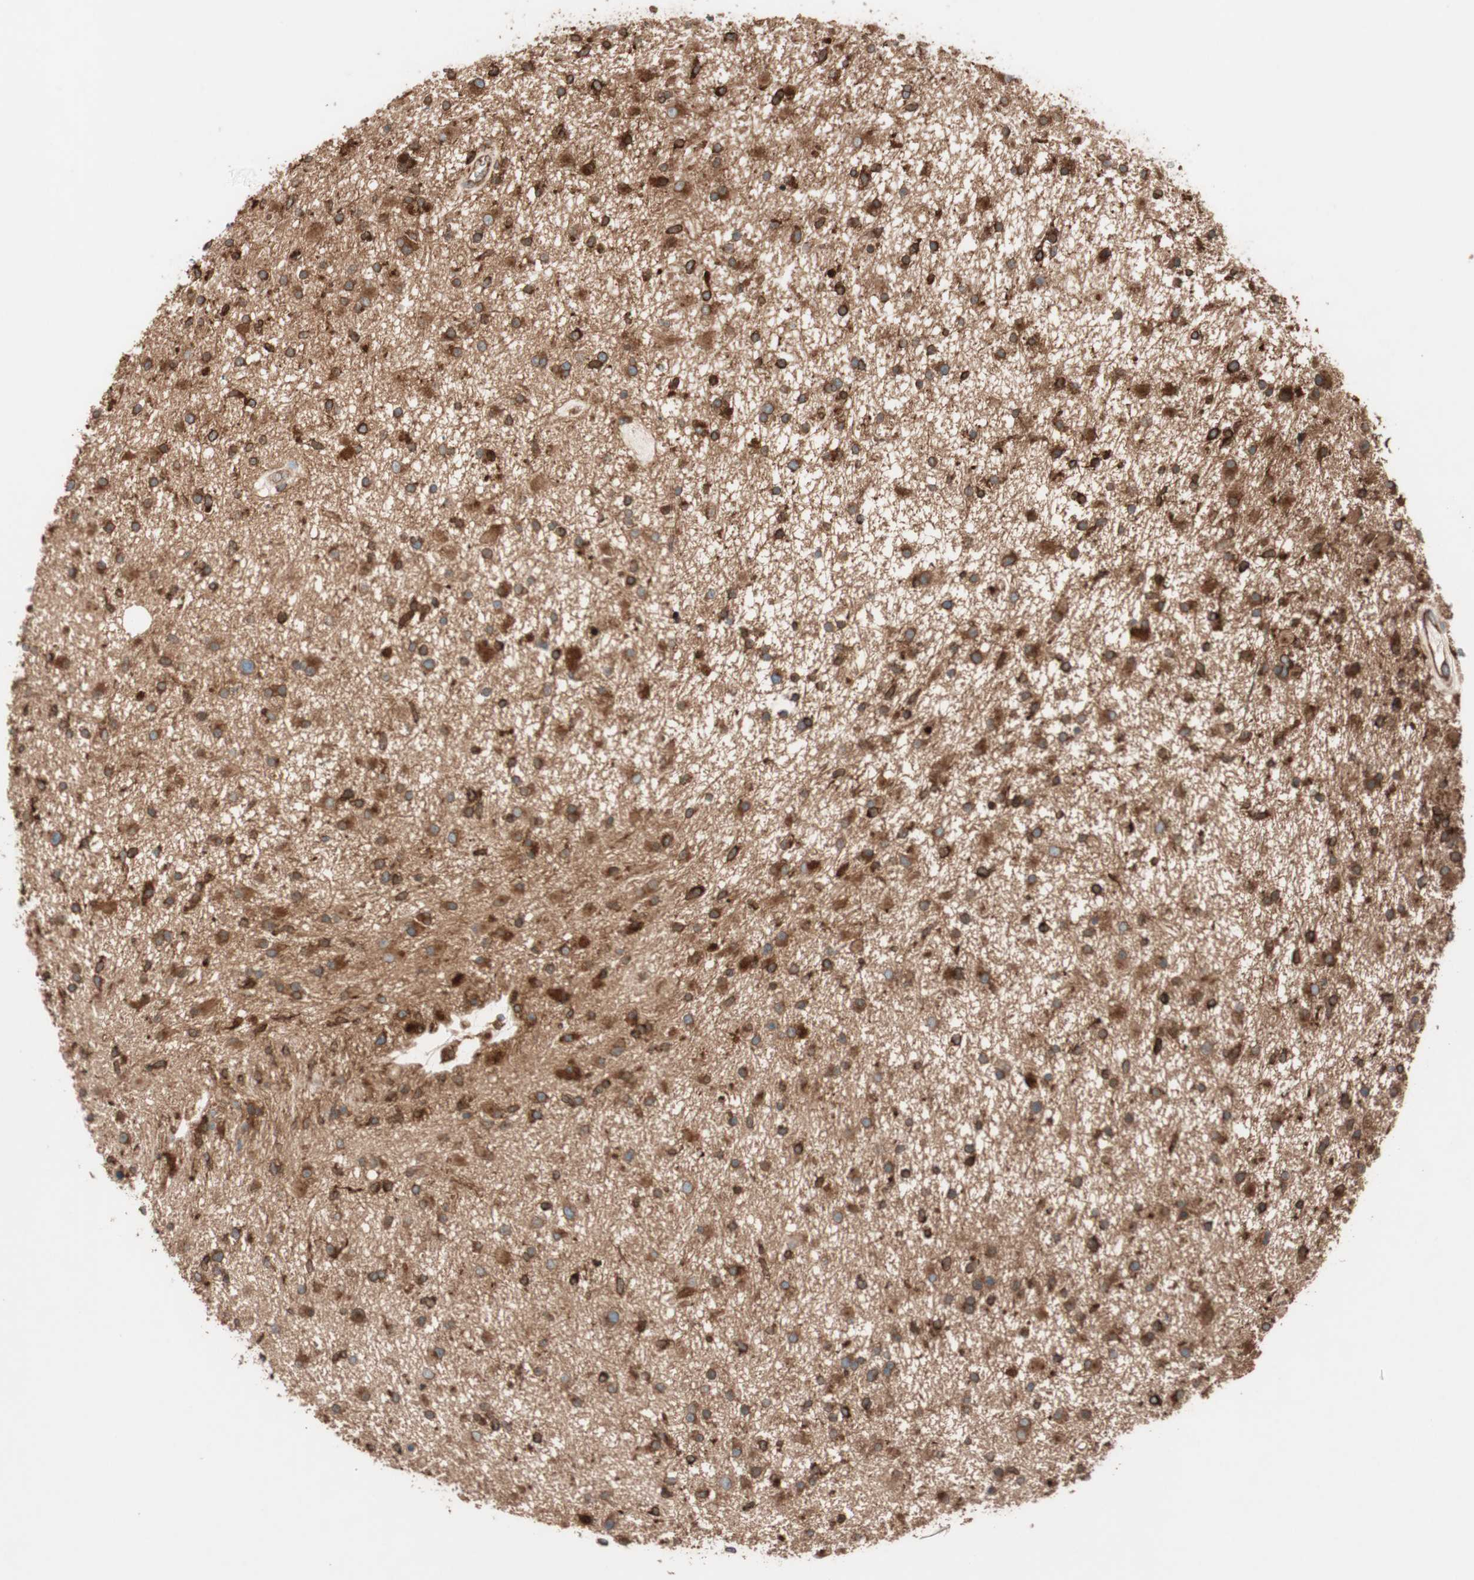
{"staining": {"intensity": "strong", "quantity": ">75%", "location": "cytoplasmic/membranous"}, "tissue": "glioma", "cell_type": "Tumor cells", "image_type": "cancer", "snomed": [{"axis": "morphology", "description": "Glioma, malignant, High grade"}, {"axis": "topography", "description": "Brain"}], "caption": "Immunohistochemical staining of malignant glioma (high-grade) shows high levels of strong cytoplasmic/membranous staining in about >75% of tumor cells.", "gene": "RAB5A", "patient": {"sex": "male", "age": 33}}